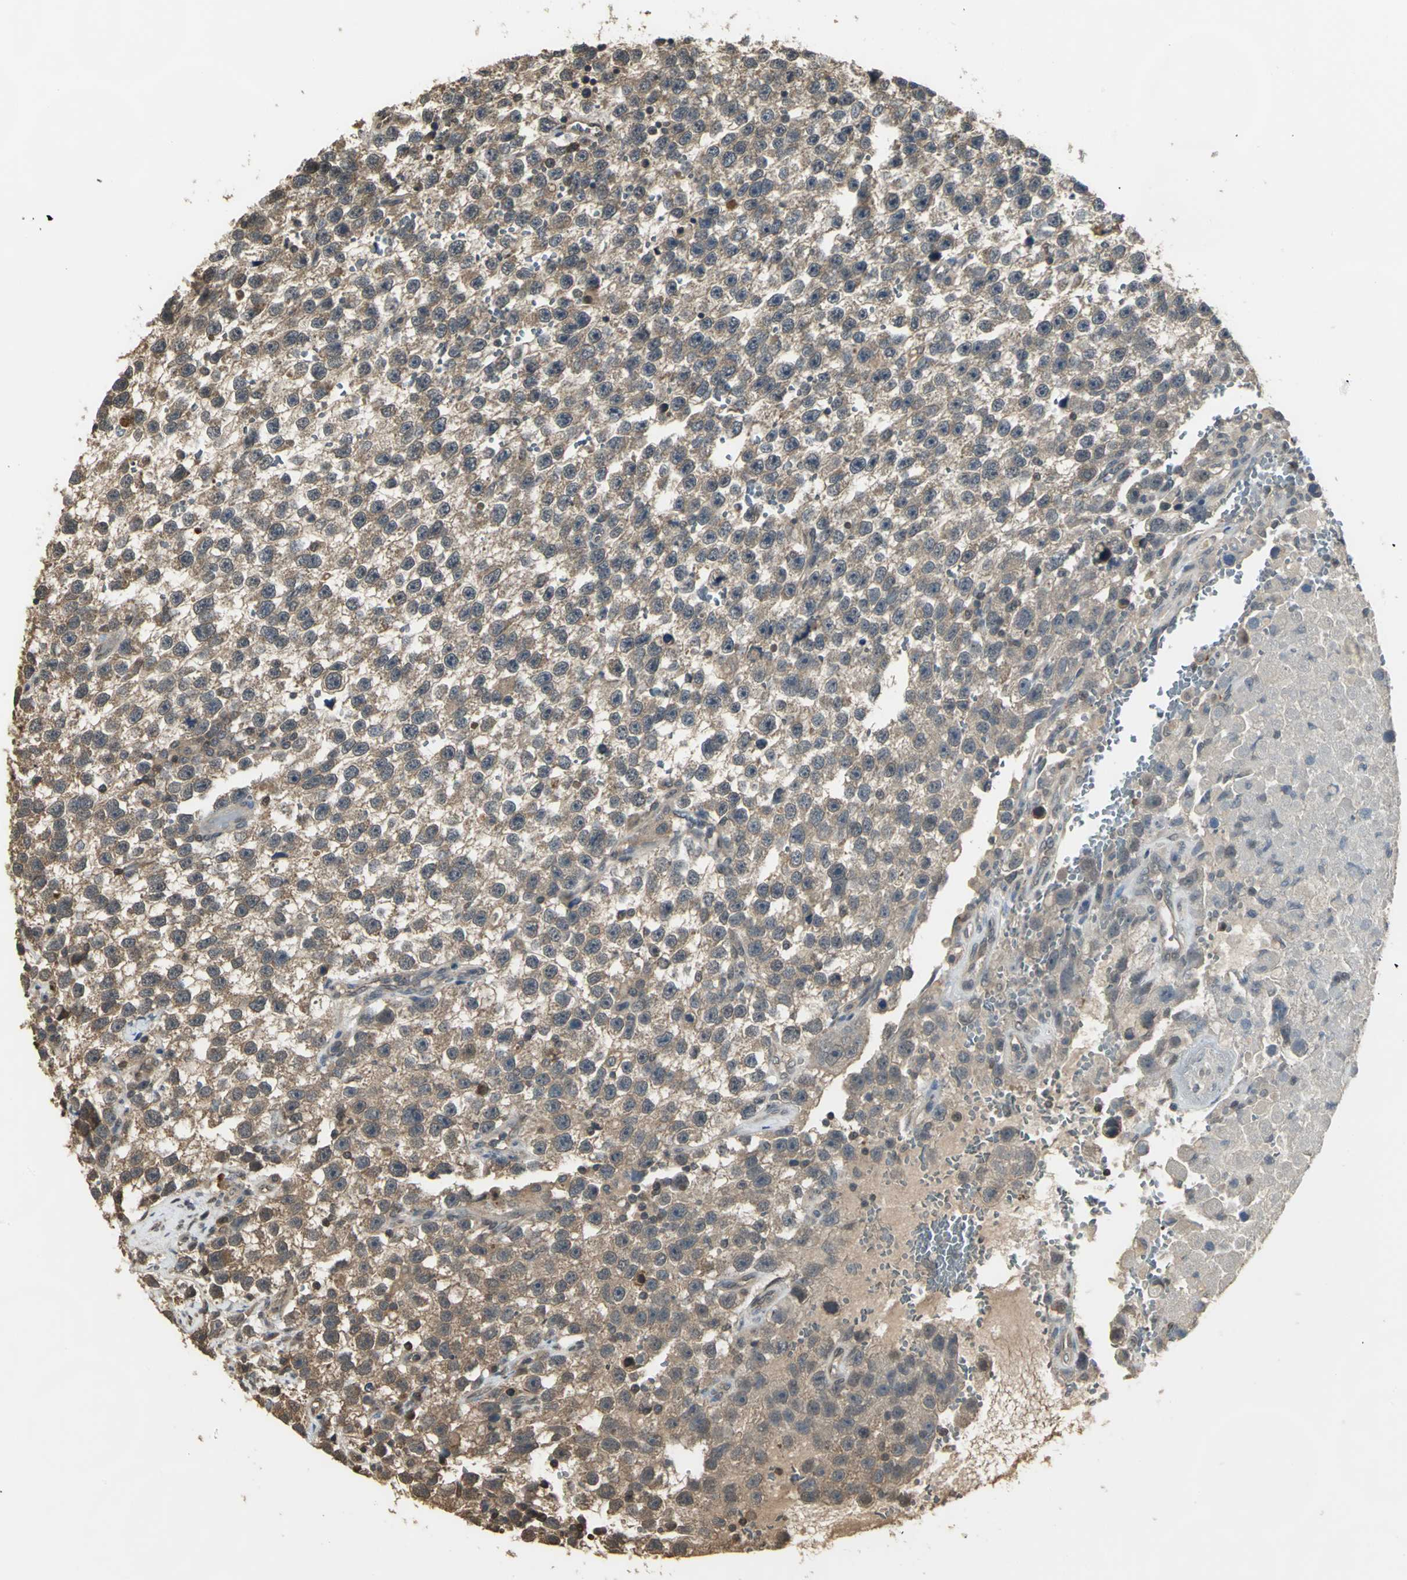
{"staining": {"intensity": "moderate", "quantity": ">75%", "location": "cytoplasmic/membranous"}, "tissue": "testis cancer", "cell_type": "Tumor cells", "image_type": "cancer", "snomed": [{"axis": "morphology", "description": "Seminoma, NOS"}, {"axis": "topography", "description": "Testis"}], "caption": "Immunohistochemical staining of testis seminoma demonstrates moderate cytoplasmic/membranous protein expression in about >75% of tumor cells.", "gene": "PARK7", "patient": {"sex": "male", "age": 33}}